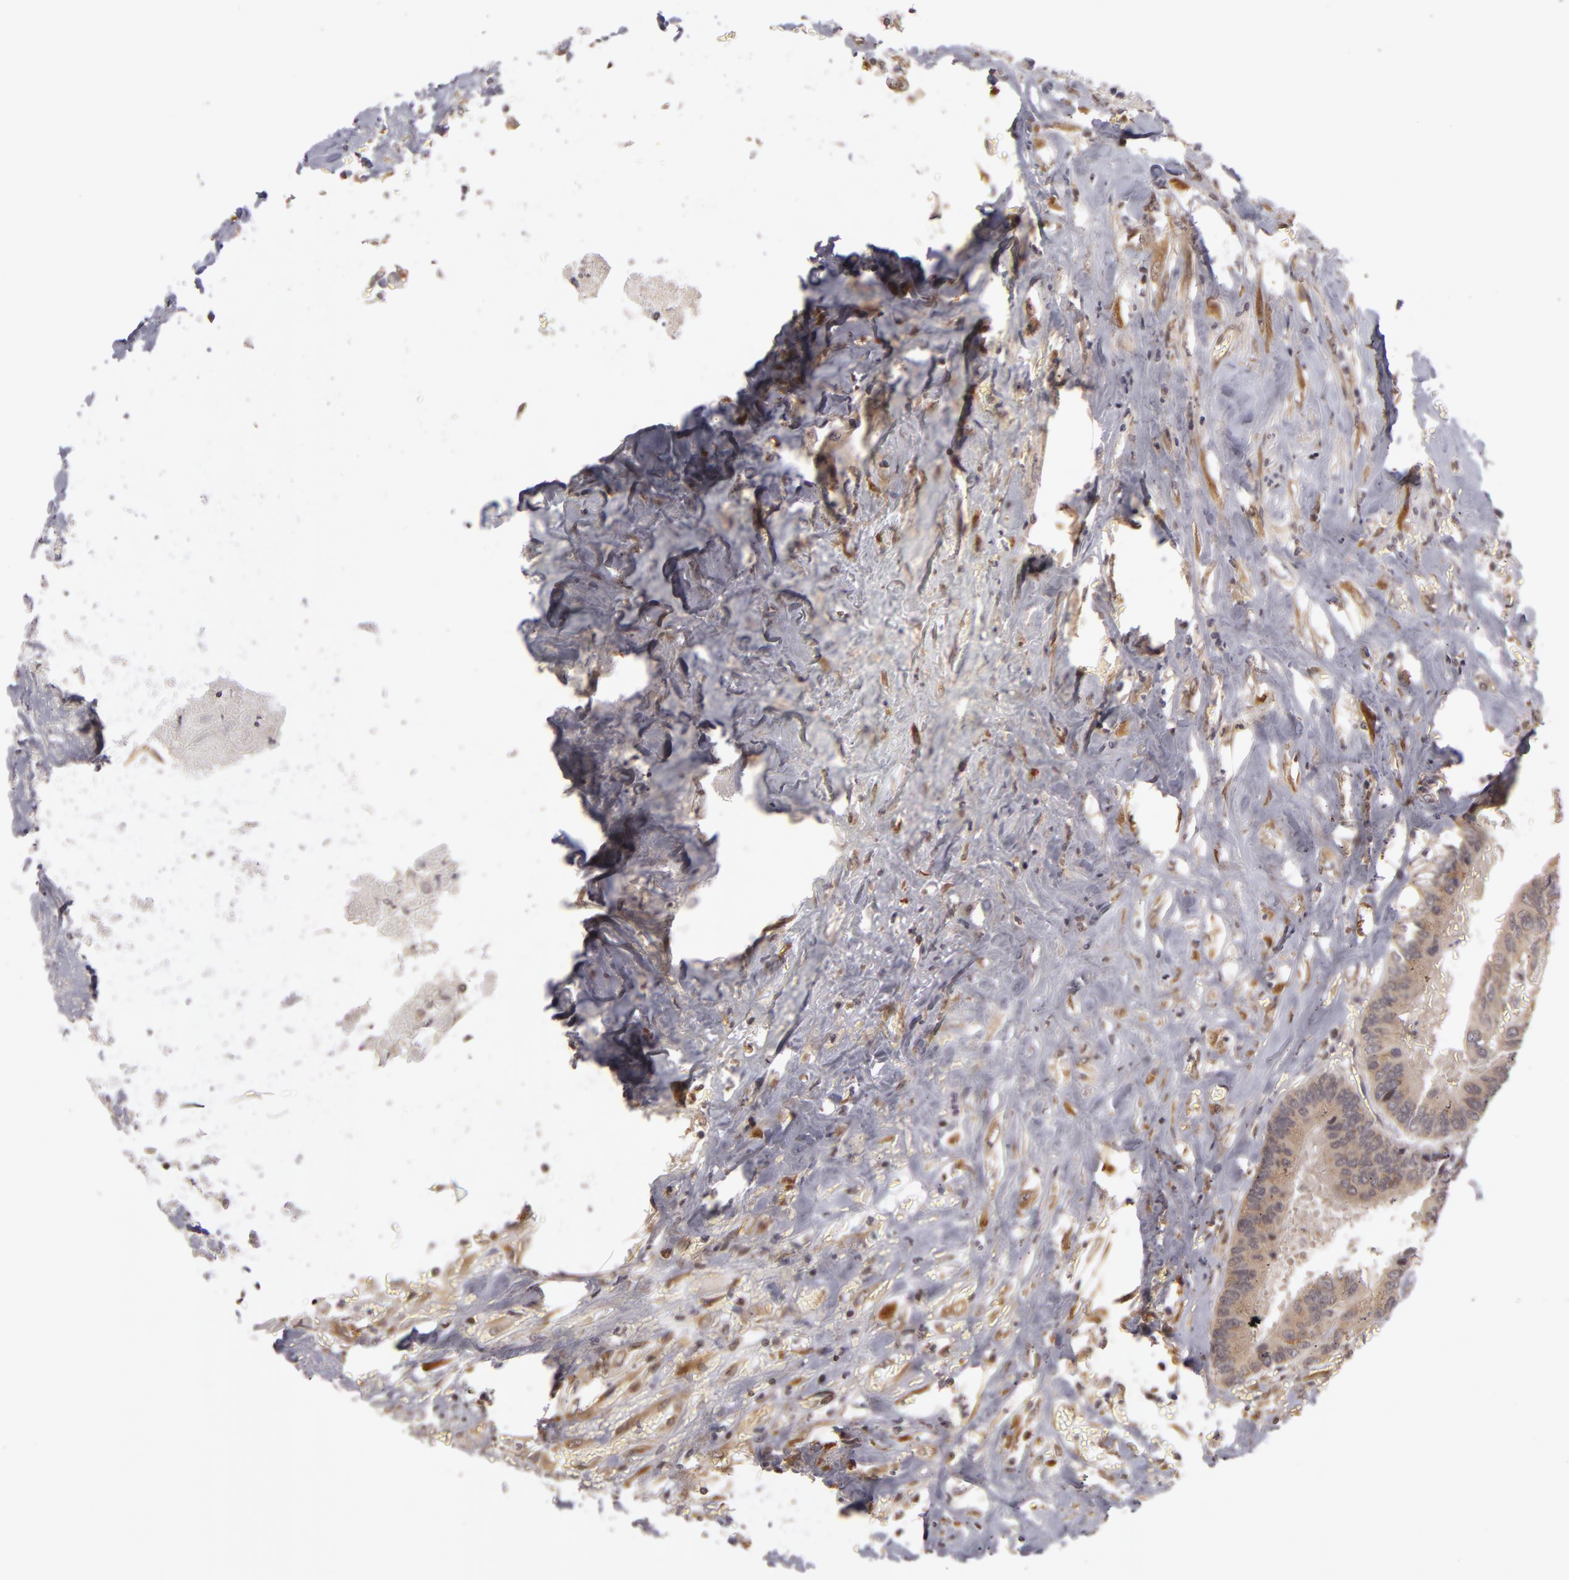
{"staining": {"intensity": "weak", "quantity": ">75%", "location": "cytoplasmic/membranous,nuclear"}, "tissue": "colorectal cancer", "cell_type": "Tumor cells", "image_type": "cancer", "snomed": [{"axis": "morphology", "description": "Adenocarcinoma, NOS"}, {"axis": "topography", "description": "Rectum"}], "caption": "High-magnification brightfield microscopy of colorectal cancer stained with DAB (brown) and counterstained with hematoxylin (blue). tumor cells exhibit weak cytoplasmic/membranous and nuclear expression is appreciated in approximately>75% of cells. (Stains: DAB (3,3'-diaminobenzidine) in brown, nuclei in blue, Microscopy: brightfield microscopy at high magnification).", "gene": "ZNF133", "patient": {"sex": "male", "age": 55}}